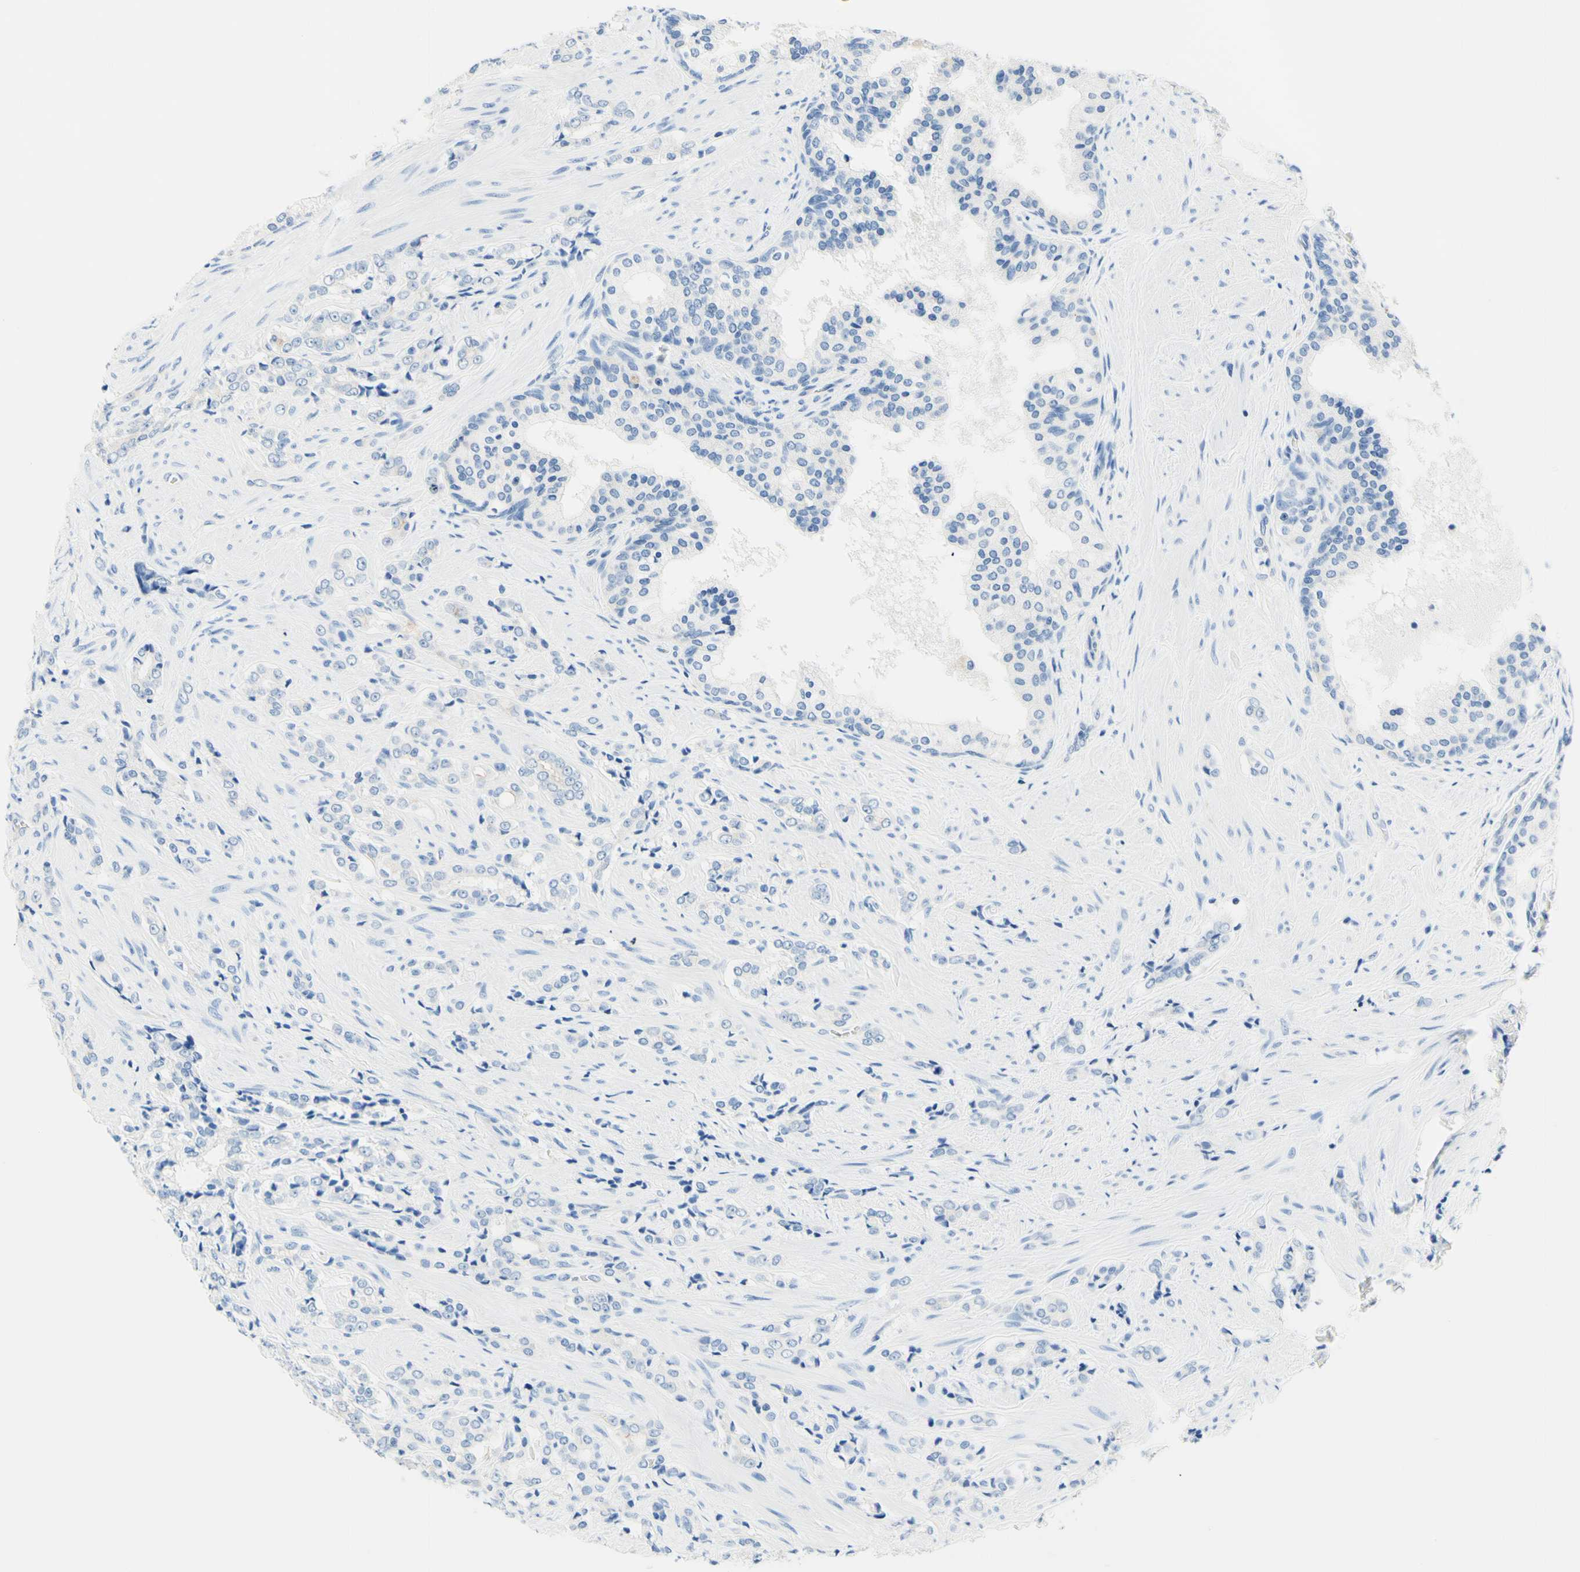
{"staining": {"intensity": "negative", "quantity": "none", "location": "none"}, "tissue": "prostate cancer", "cell_type": "Tumor cells", "image_type": "cancer", "snomed": [{"axis": "morphology", "description": "Adenocarcinoma, Low grade"}, {"axis": "topography", "description": "Prostate"}], "caption": "This is an IHC micrograph of human prostate adenocarcinoma (low-grade). There is no positivity in tumor cells.", "gene": "HPCA", "patient": {"sex": "male", "age": 60}}